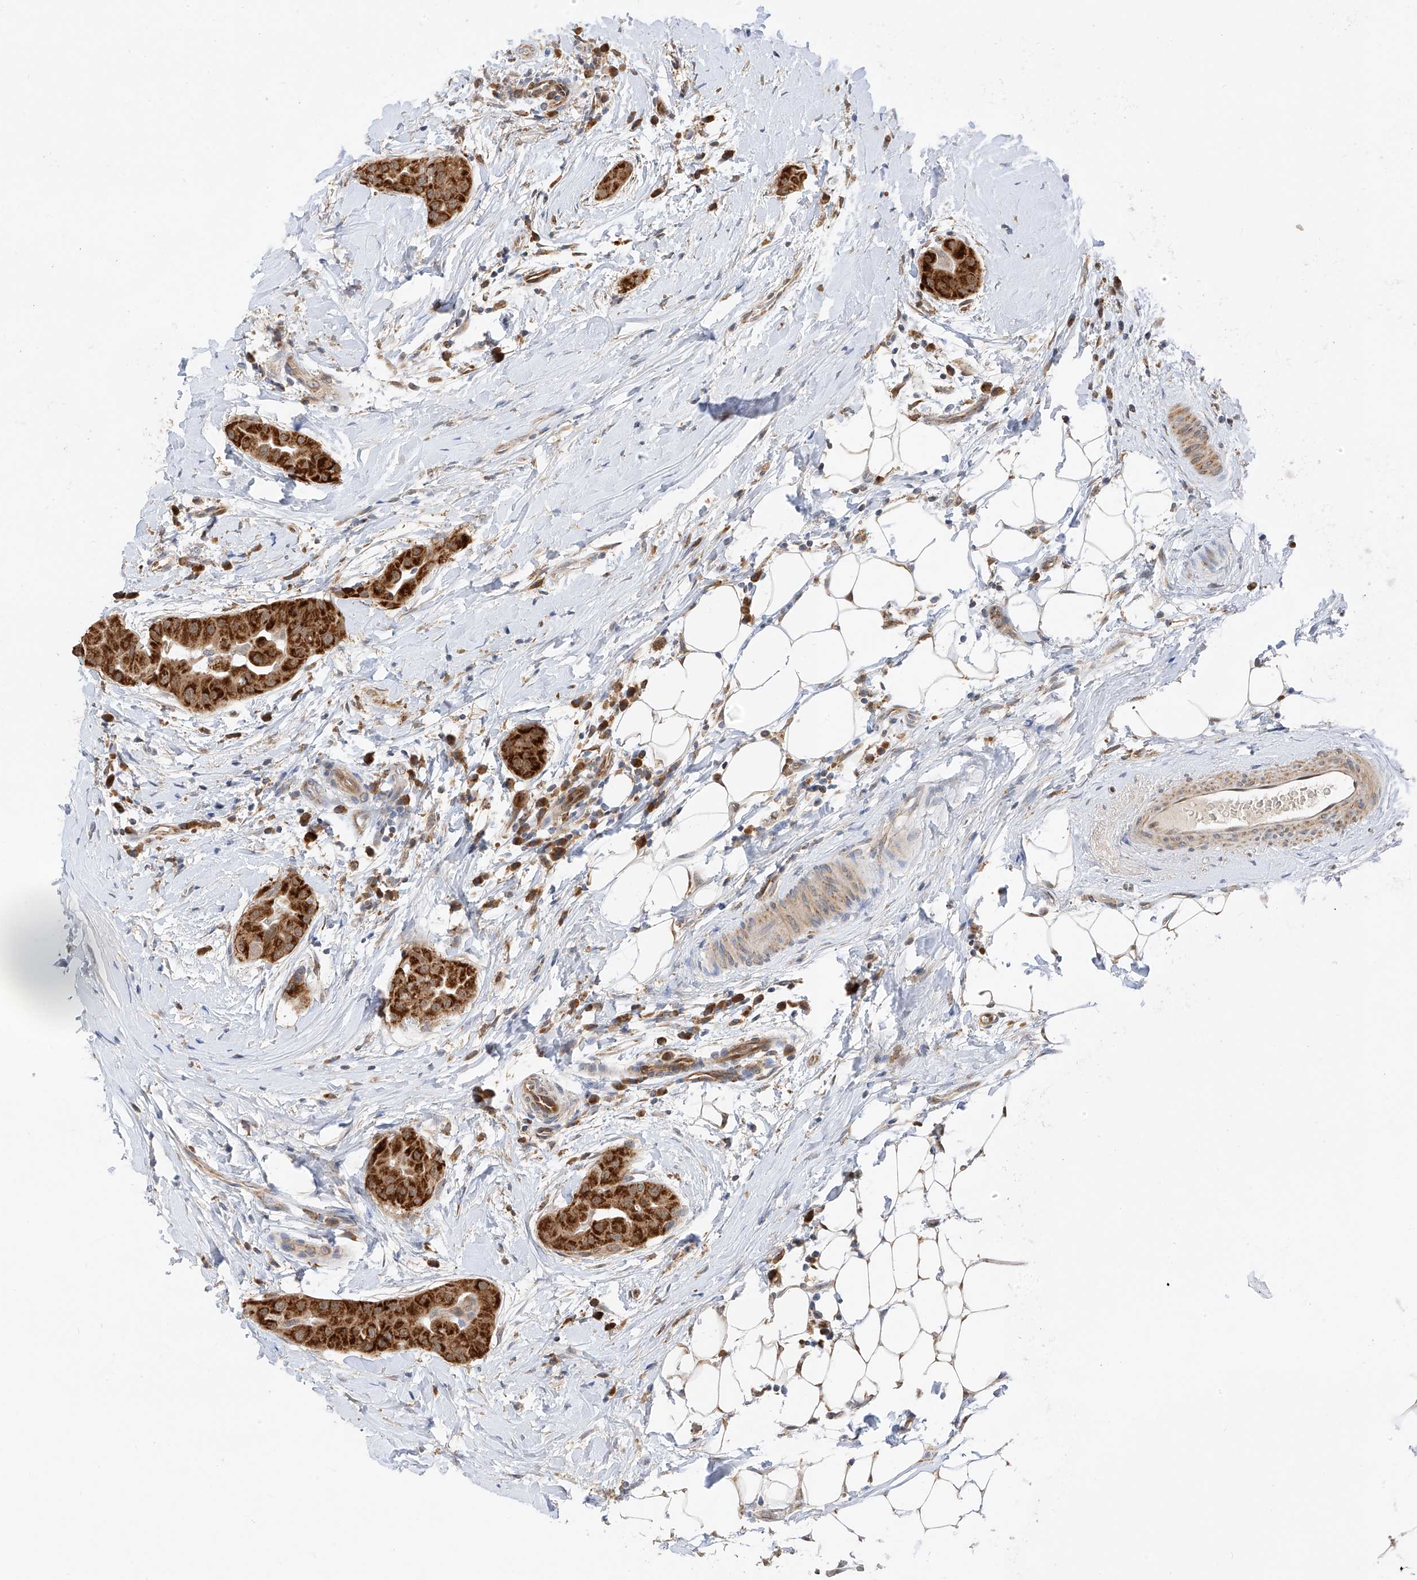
{"staining": {"intensity": "strong", "quantity": ">75%", "location": "cytoplasmic/membranous"}, "tissue": "thyroid cancer", "cell_type": "Tumor cells", "image_type": "cancer", "snomed": [{"axis": "morphology", "description": "Papillary adenocarcinoma, NOS"}, {"axis": "topography", "description": "Thyroid gland"}], "caption": "The image reveals immunohistochemical staining of thyroid cancer. There is strong cytoplasmic/membranous staining is identified in about >75% of tumor cells.", "gene": "PPA2", "patient": {"sex": "male", "age": 33}}